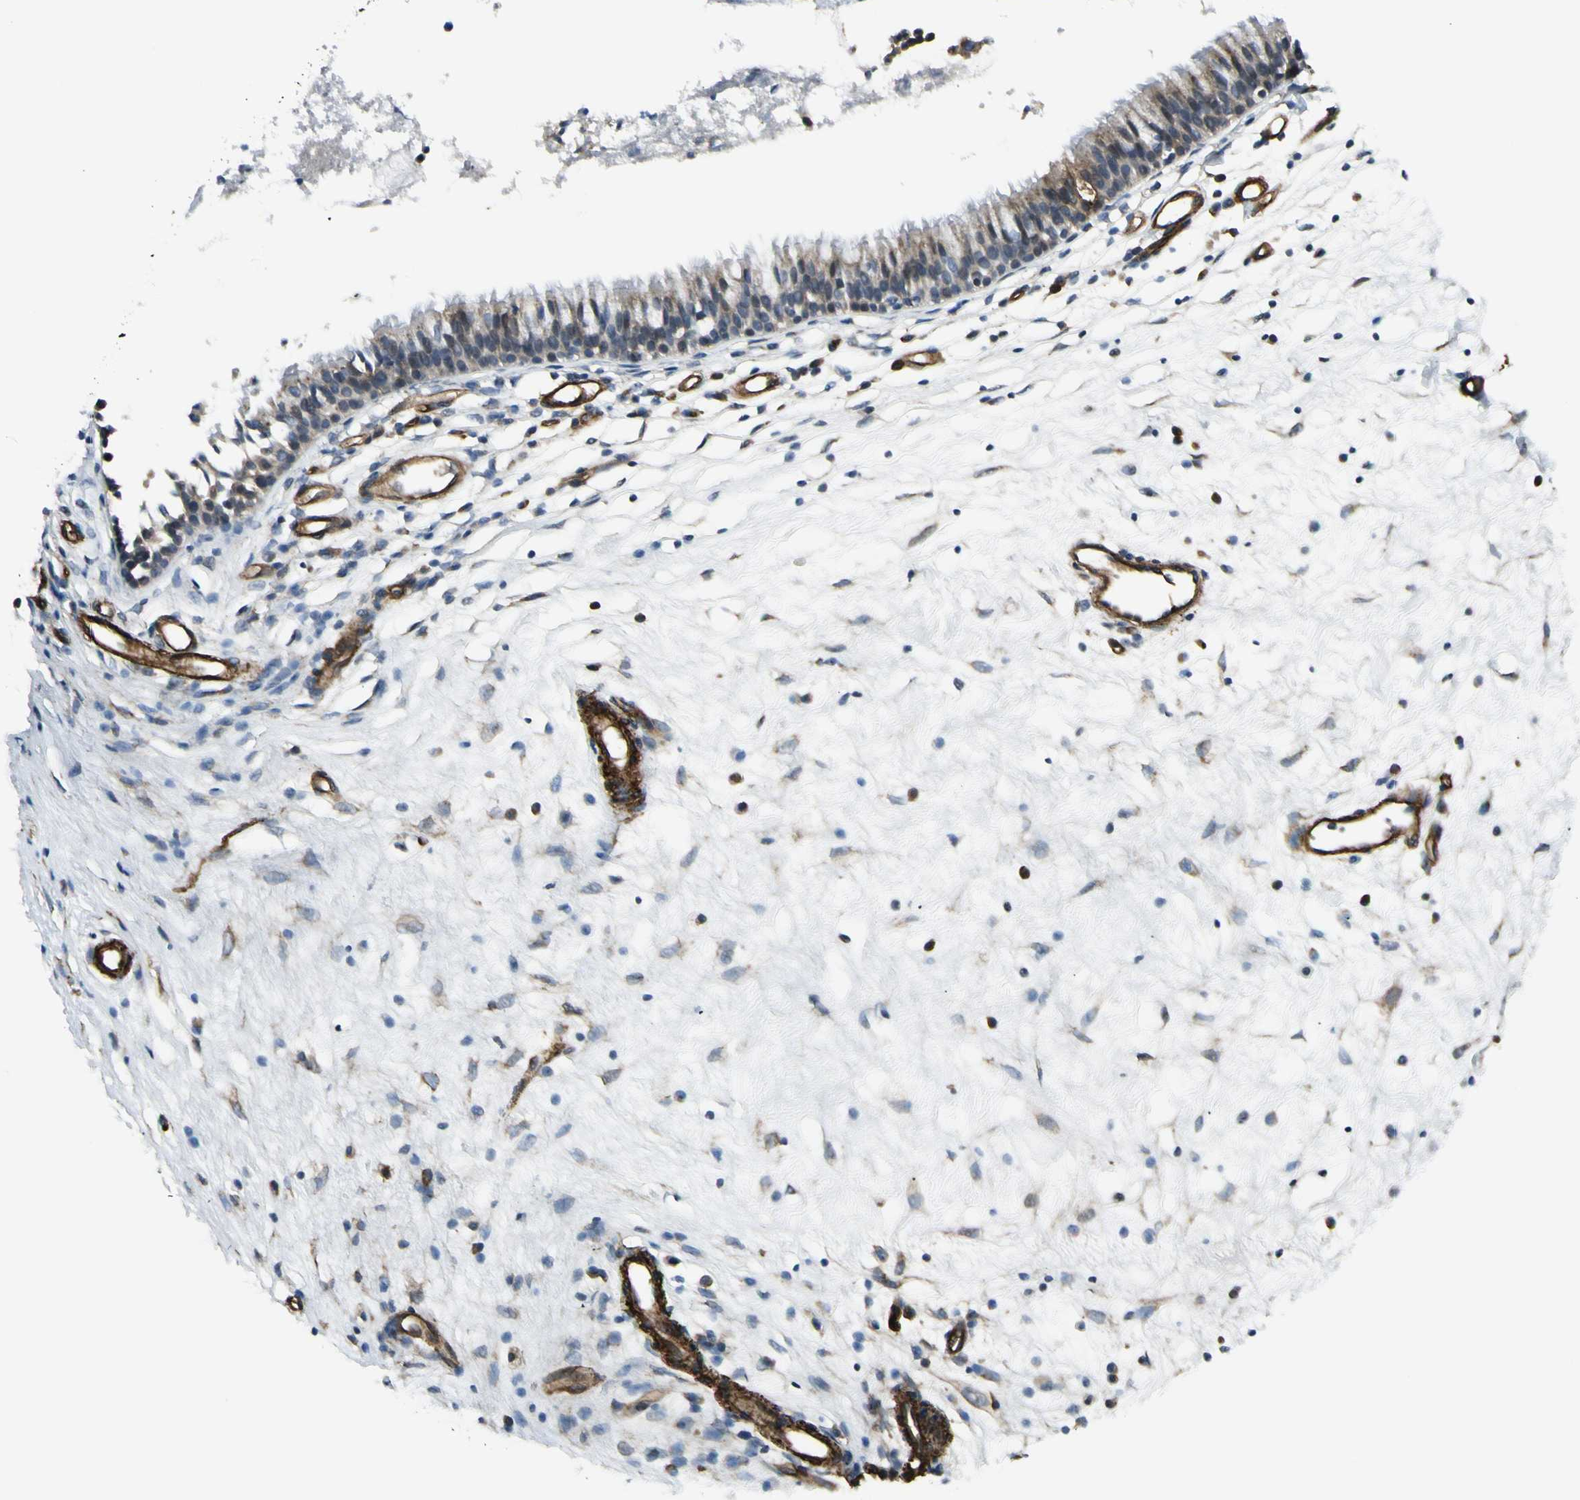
{"staining": {"intensity": "weak", "quantity": "<25%", "location": "cytoplasmic/membranous"}, "tissue": "nasopharynx", "cell_type": "Respiratory epithelial cells", "image_type": "normal", "snomed": [{"axis": "morphology", "description": "Normal tissue, NOS"}, {"axis": "topography", "description": "Nasopharynx"}], "caption": "Normal nasopharynx was stained to show a protein in brown. There is no significant expression in respiratory epithelial cells. (DAB (3,3'-diaminobenzidine) immunohistochemistry with hematoxylin counter stain).", "gene": "MCAM", "patient": {"sex": "male", "age": 21}}